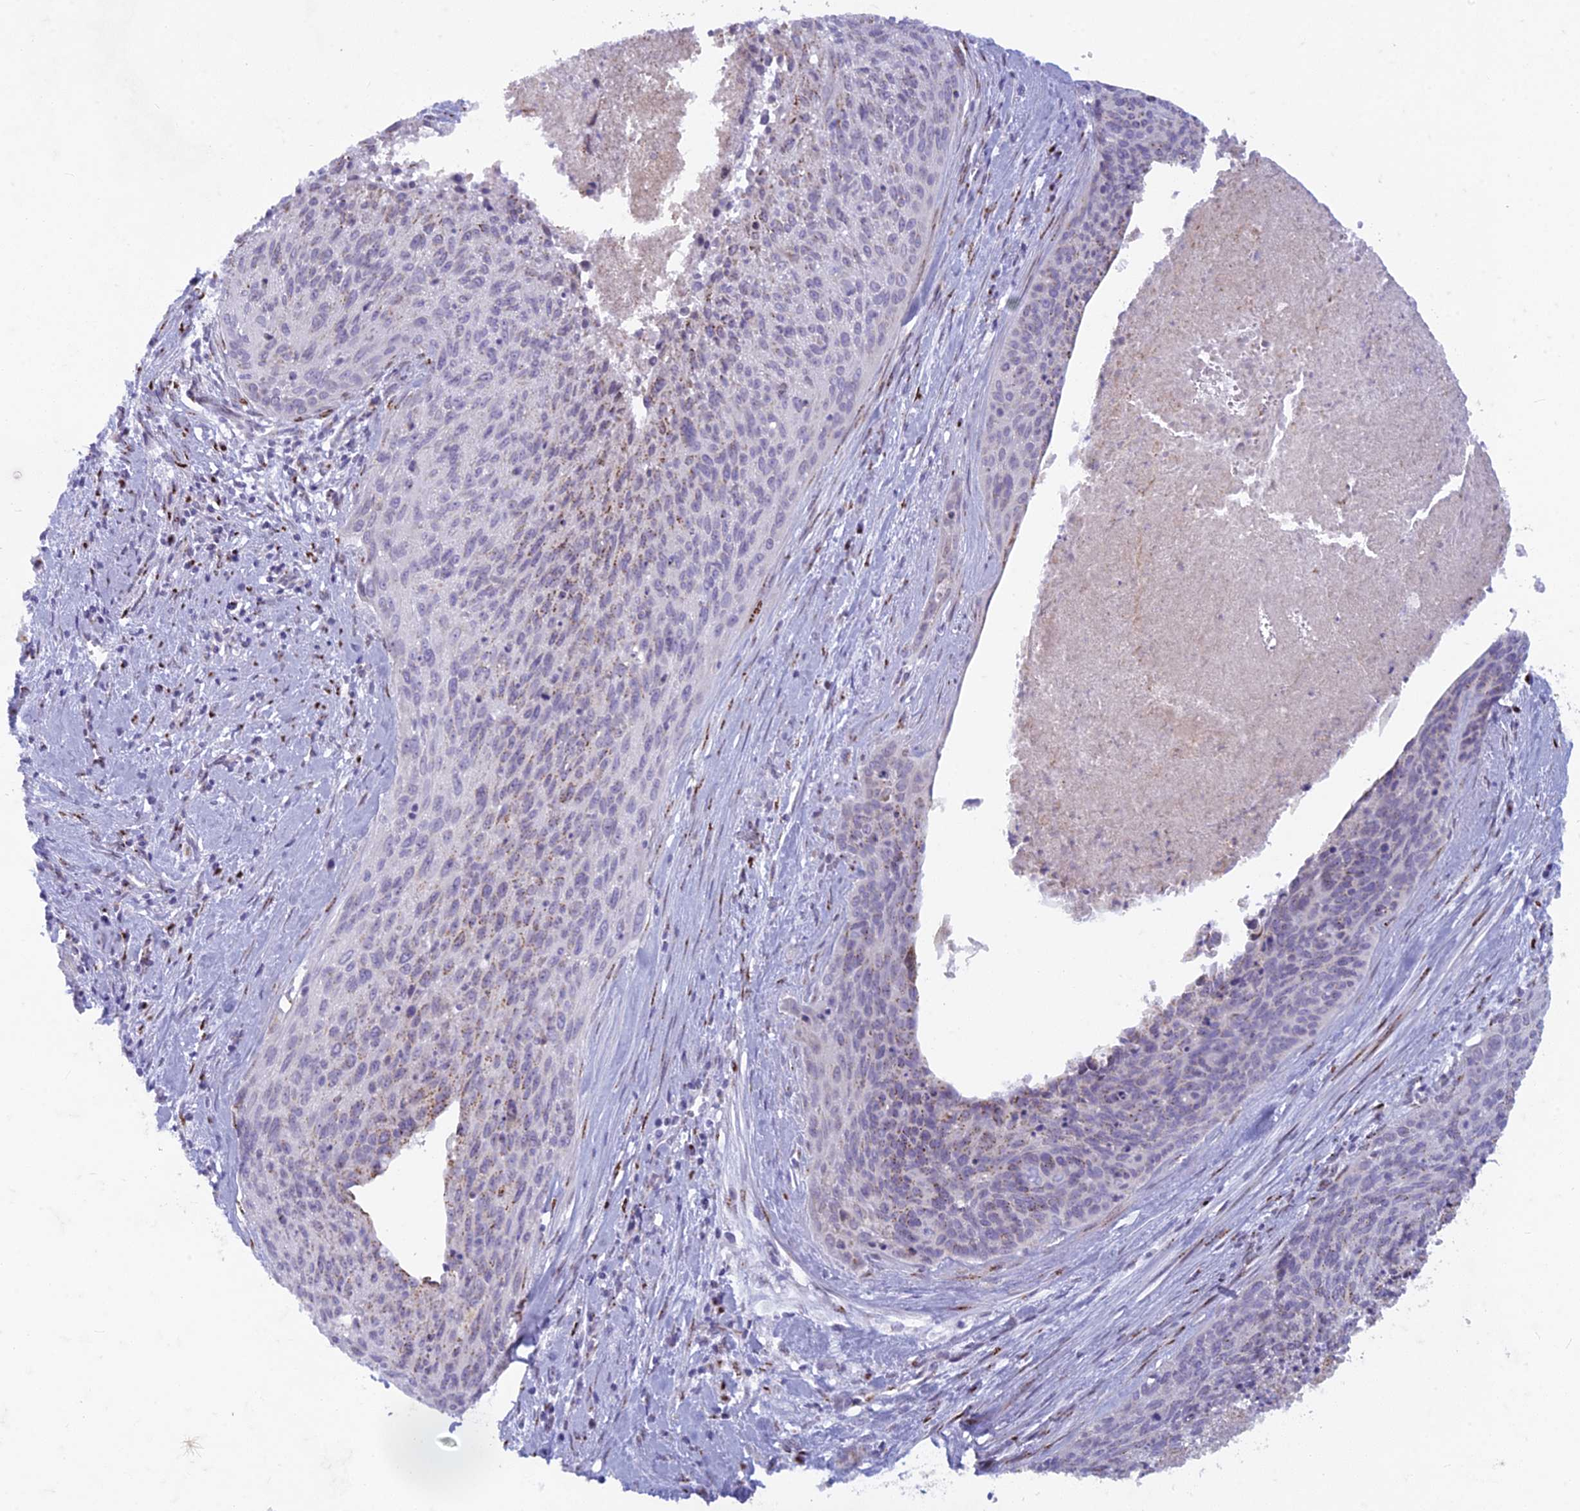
{"staining": {"intensity": "moderate", "quantity": "<25%", "location": "cytoplasmic/membranous"}, "tissue": "cervical cancer", "cell_type": "Tumor cells", "image_type": "cancer", "snomed": [{"axis": "morphology", "description": "Squamous cell carcinoma, NOS"}, {"axis": "topography", "description": "Cervix"}], "caption": "Immunohistochemistry (DAB) staining of human cervical cancer (squamous cell carcinoma) shows moderate cytoplasmic/membranous protein expression in approximately <25% of tumor cells.", "gene": "FAM3C", "patient": {"sex": "female", "age": 55}}